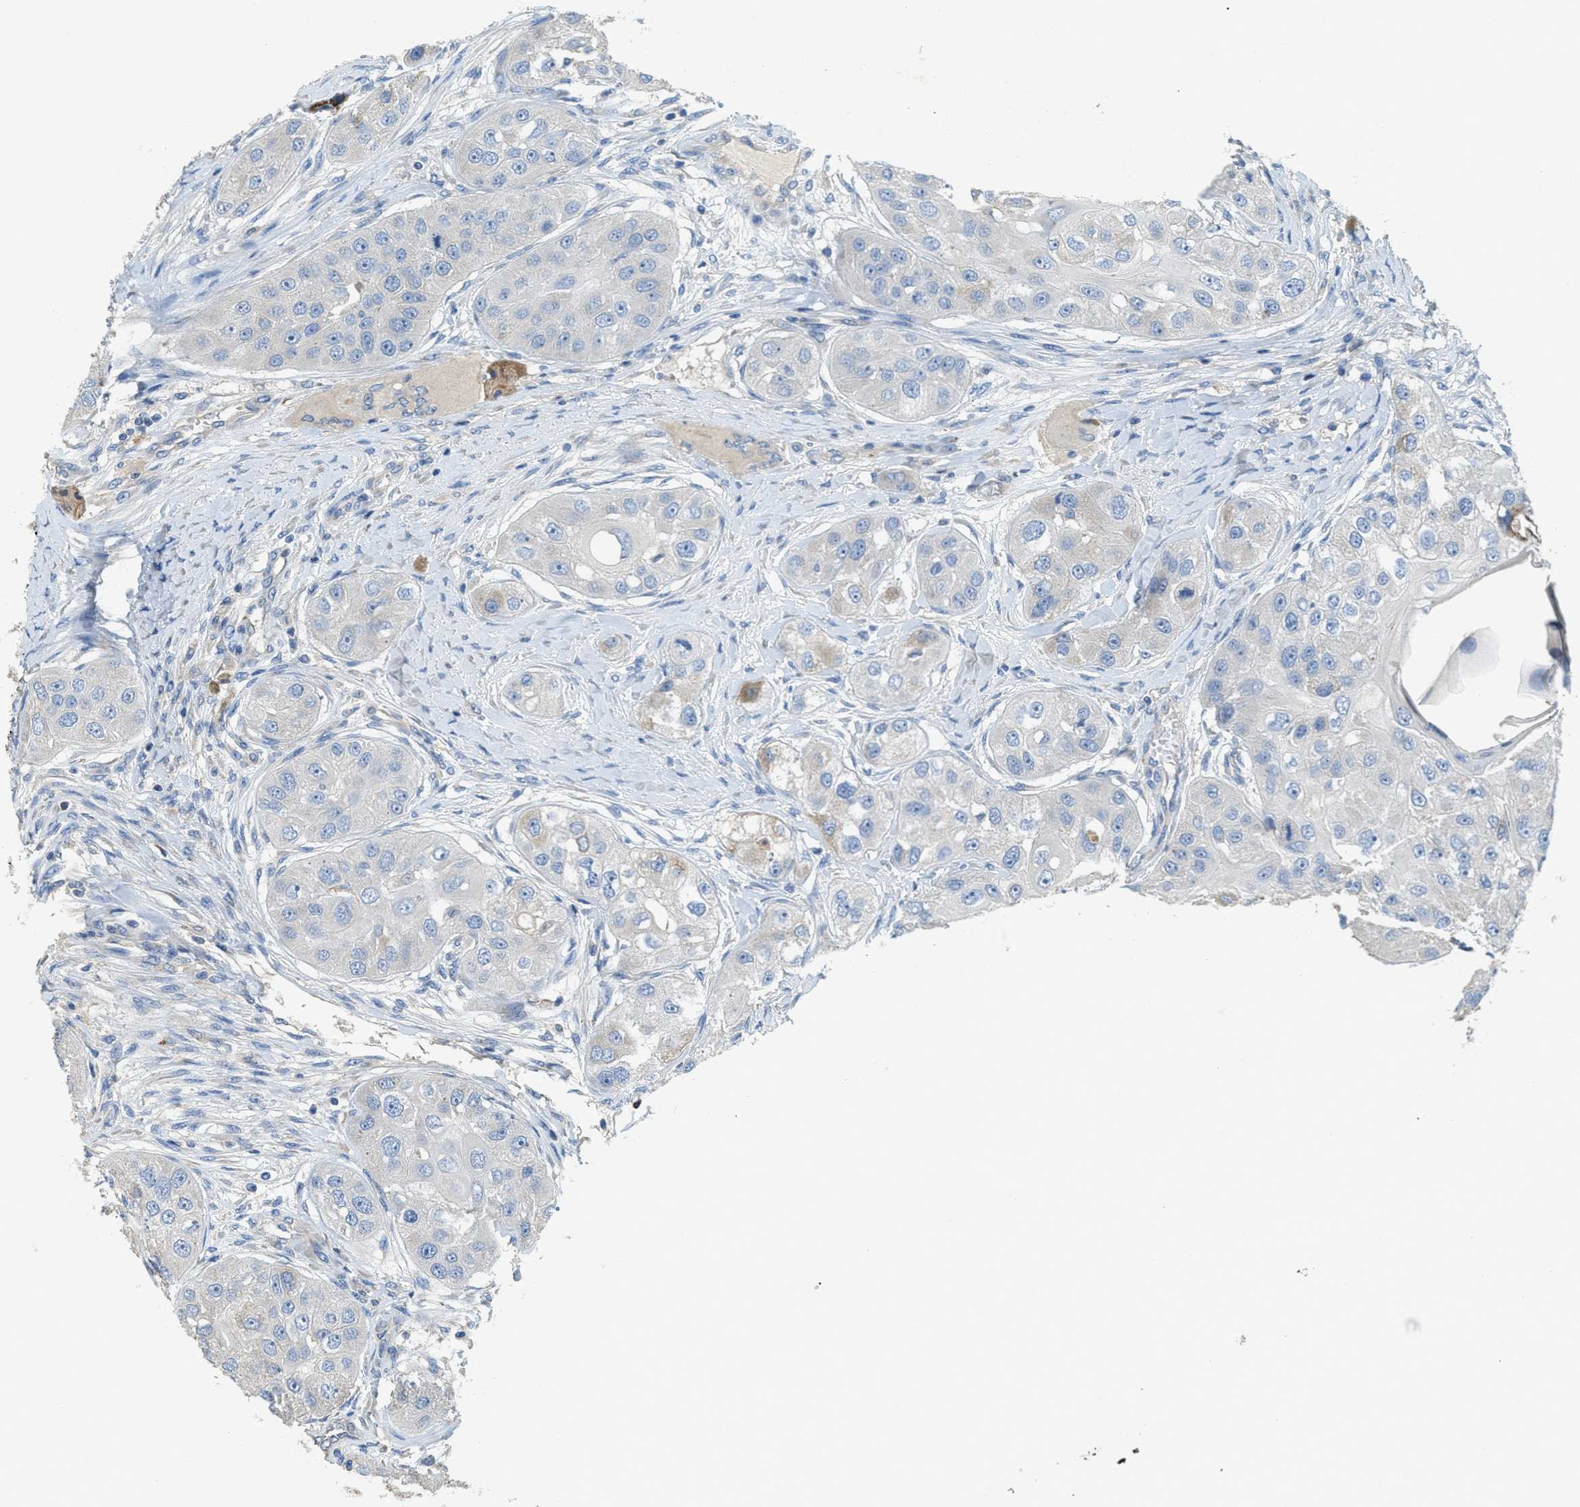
{"staining": {"intensity": "negative", "quantity": "none", "location": "none"}, "tissue": "head and neck cancer", "cell_type": "Tumor cells", "image_type": "cancer", "snomed": [{"axis": "morphology", "description": "Normal tissue, NOS"}, {"axis": "morphology", "description": "Squamous cell carcinoma, NOS"}, {"axis": "topography", "description": "Skeletal muscle"}, {"axis": "topography", "description": "Head-Neck"}], "caption": "This micrograph is of squamous cell carcinoma (head and neck) stained with immunohistochemistry (IHC) to label a protein in brown with the nuclei are counter-stained blue. There is no positivity in tumor cells.", "gene": "CASP10", "patient": {"sex": "male", "age": 51}}